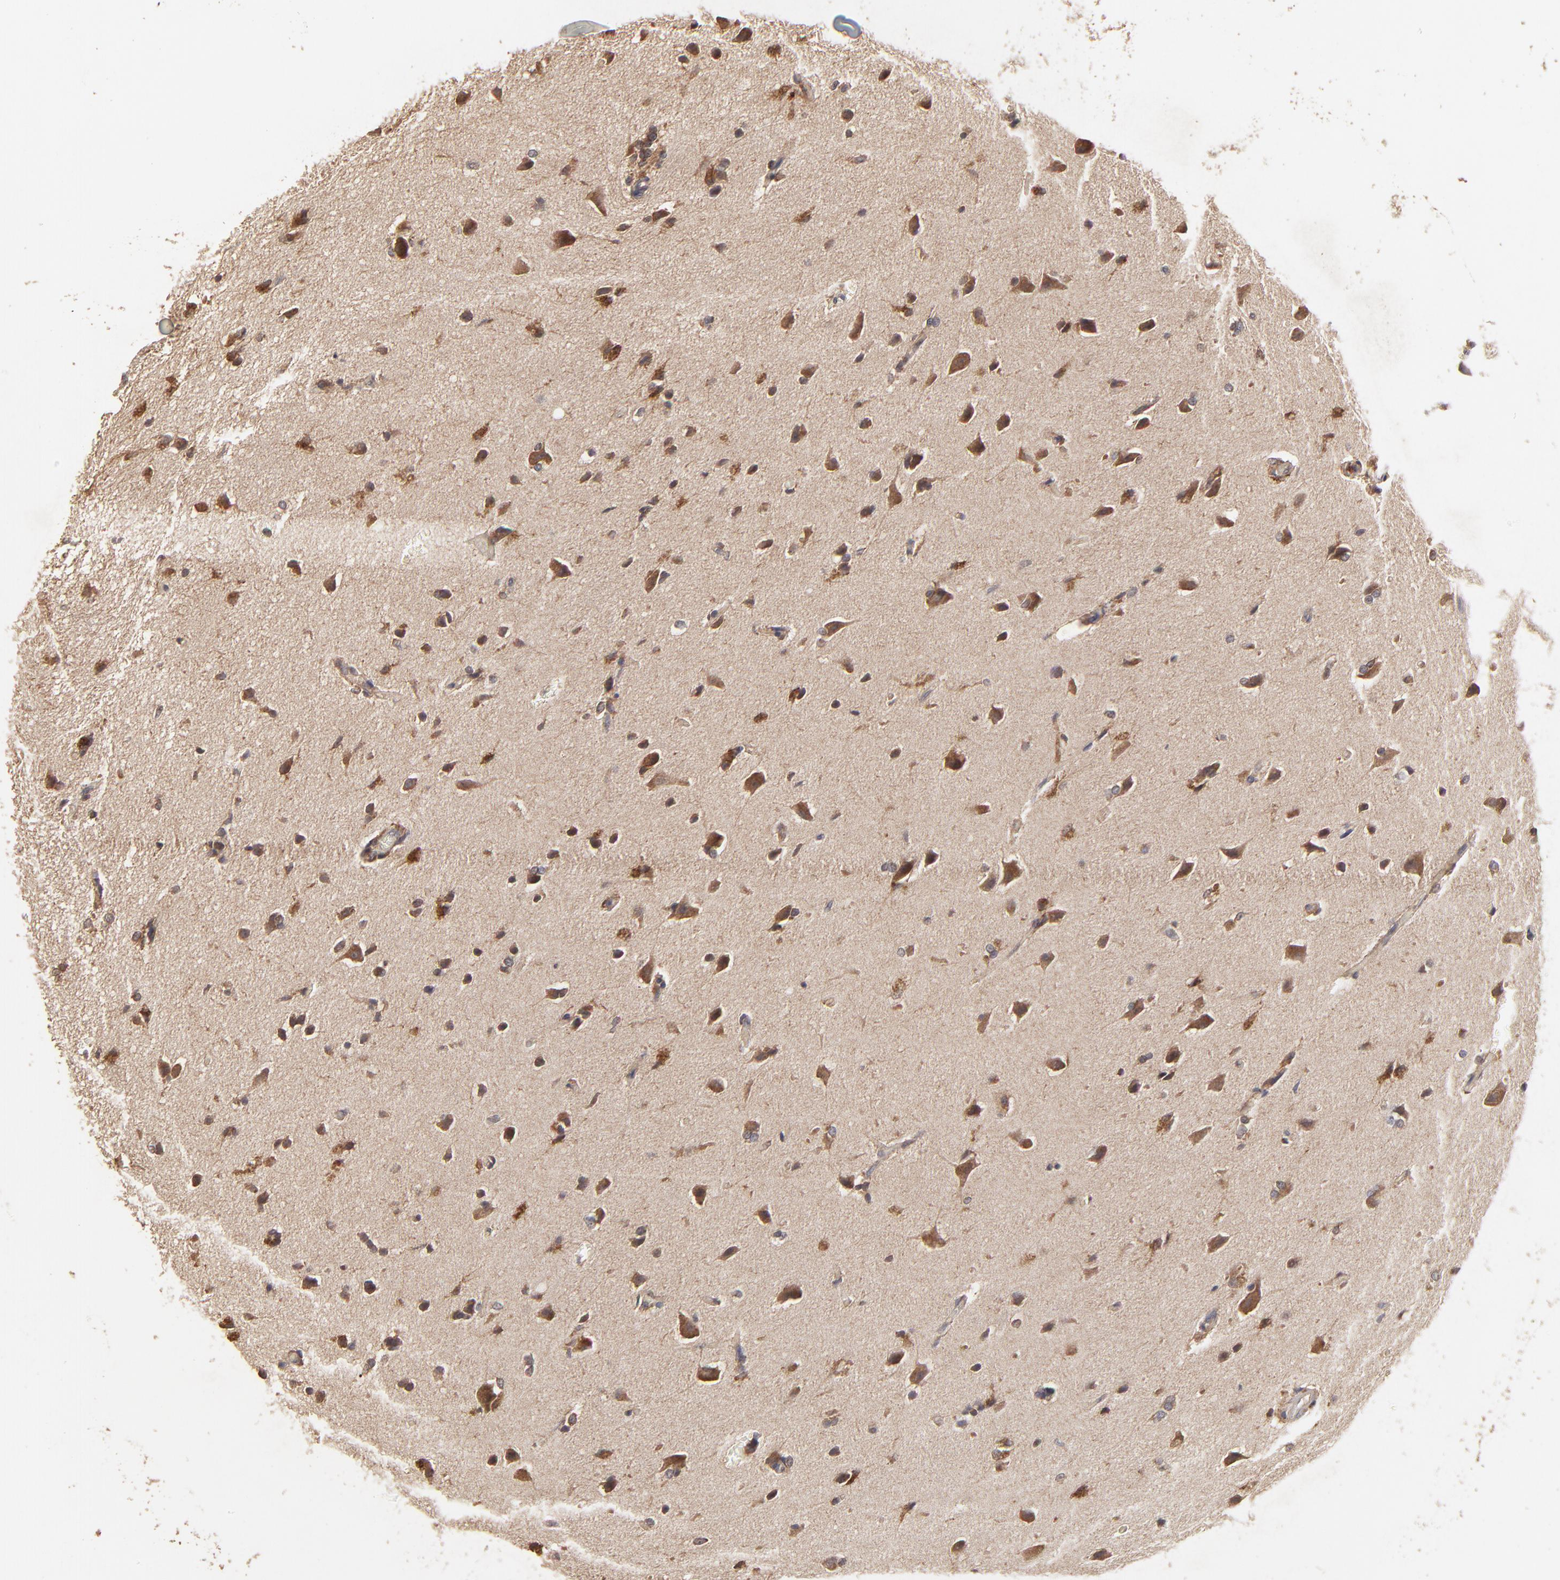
{"staining": {"intensity": "moderate", "quantity": "25%-75%", "location": "cytoplasmic/membranous"}, "tissue": "glioma", "cell_type": "Tumor cells", "image_type": "cancer", "snomed": [{"axis": "morphology", "description": "Glioma, malignant, High grade"}, {"axis": "topography", "description": "Brain"}], "caption": "About 25%-75% of tumor cells in human high-grade glioma (malignant) display moderate cytoplasmic/membranous protein positivity as visualized by brown immunohistochemical staining.", "gene": "STON2", "patient": {"sex": "male", "age": 68}}